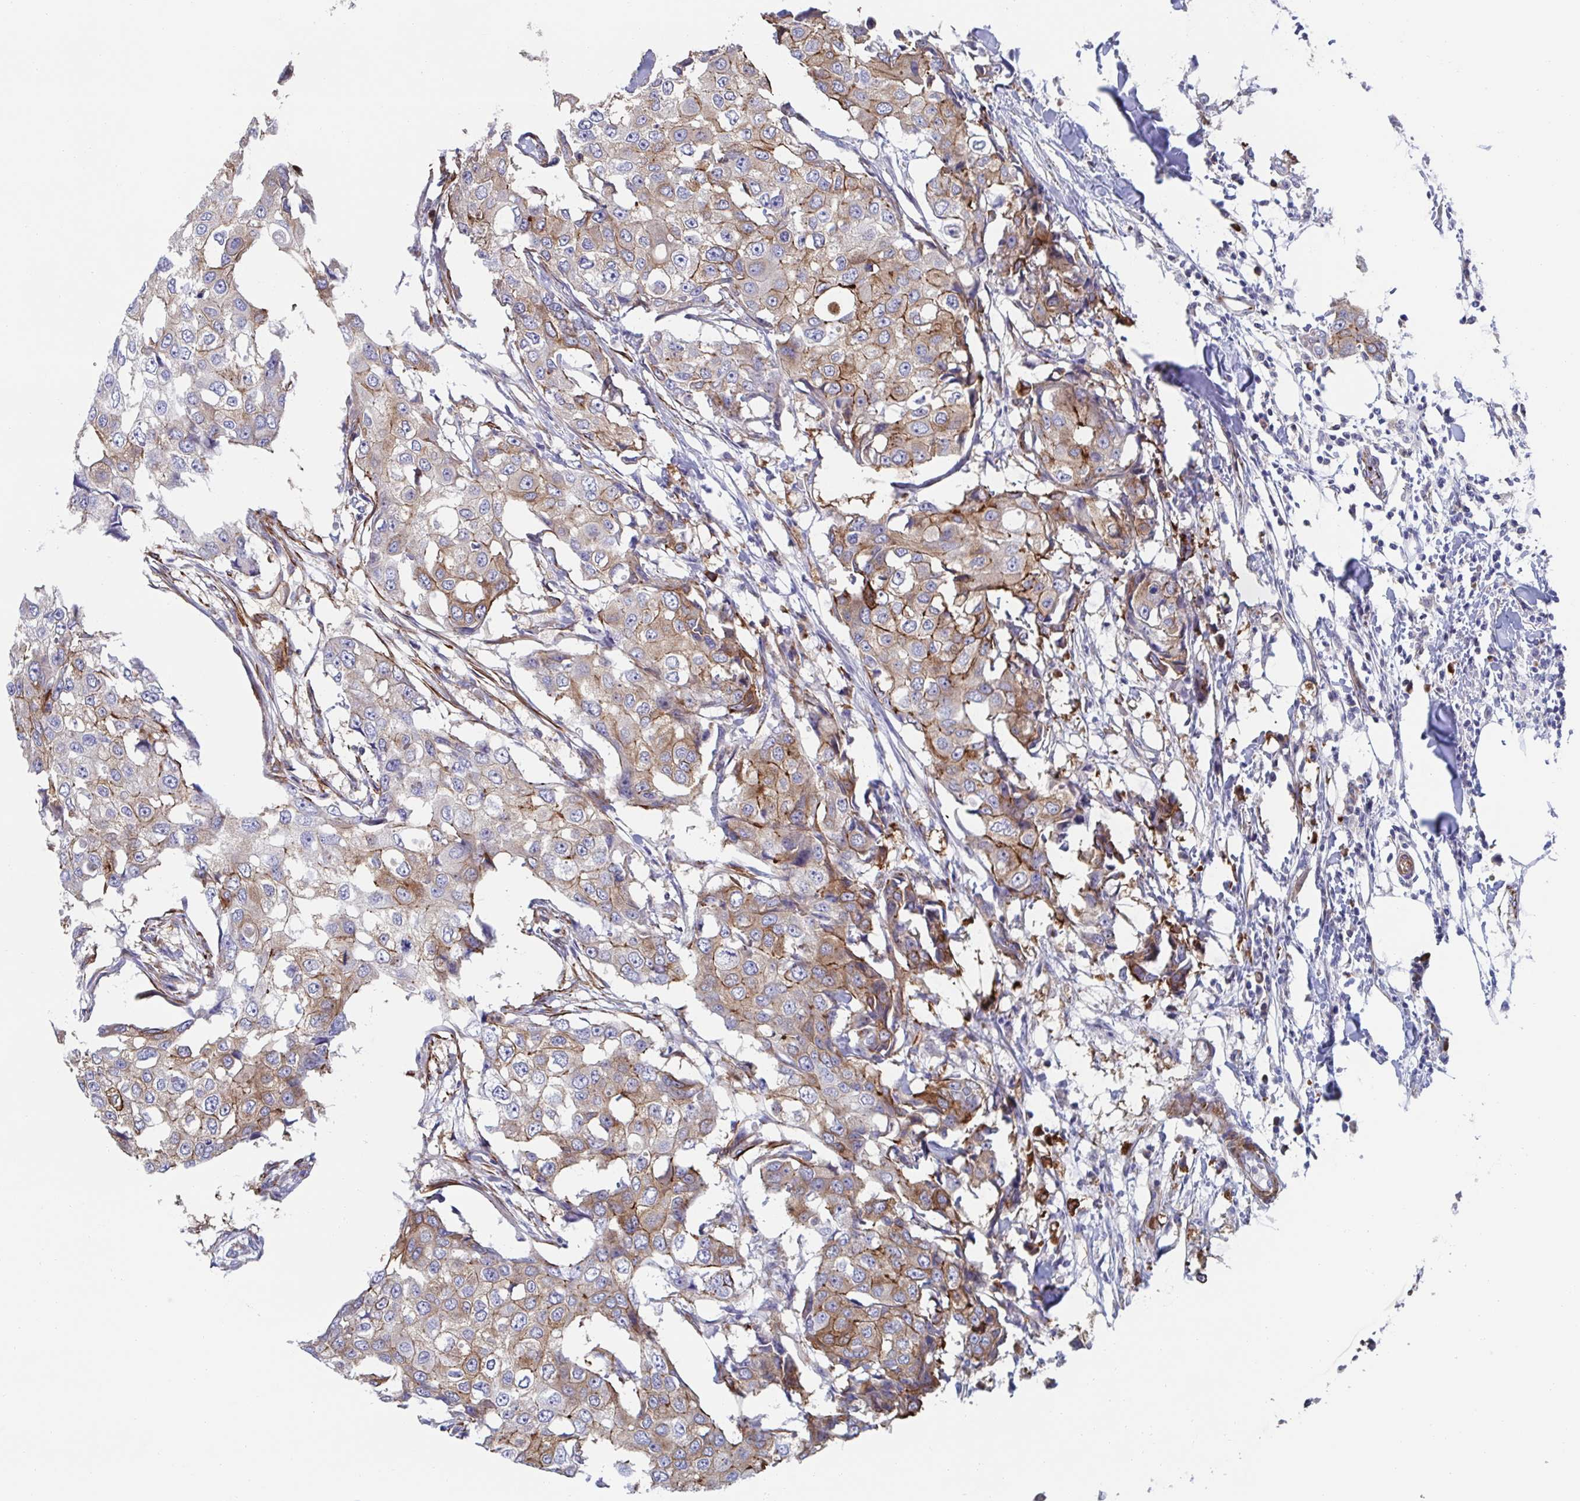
{"staining": {"intensity": "weak", "quantity": "25%-75%", "location": "cytoplasmic/membranous"}, "tissue": "breast cancer", "cell_type": "Tumor cells", "image_type": "cancer", "snomed": [{"axis": "morphology", "description": "Duct carcinoma"}, {"axis": "topography", "description": "Breast"}], "caption": "A low amount of weak cytoplasmic/membranous positivity is seen in approximately 25%-75% of tumor cells in breast intraductal carcinoma tissue.", "gene": "KLC3", "patient": {"sex": "female", "age": 27}}